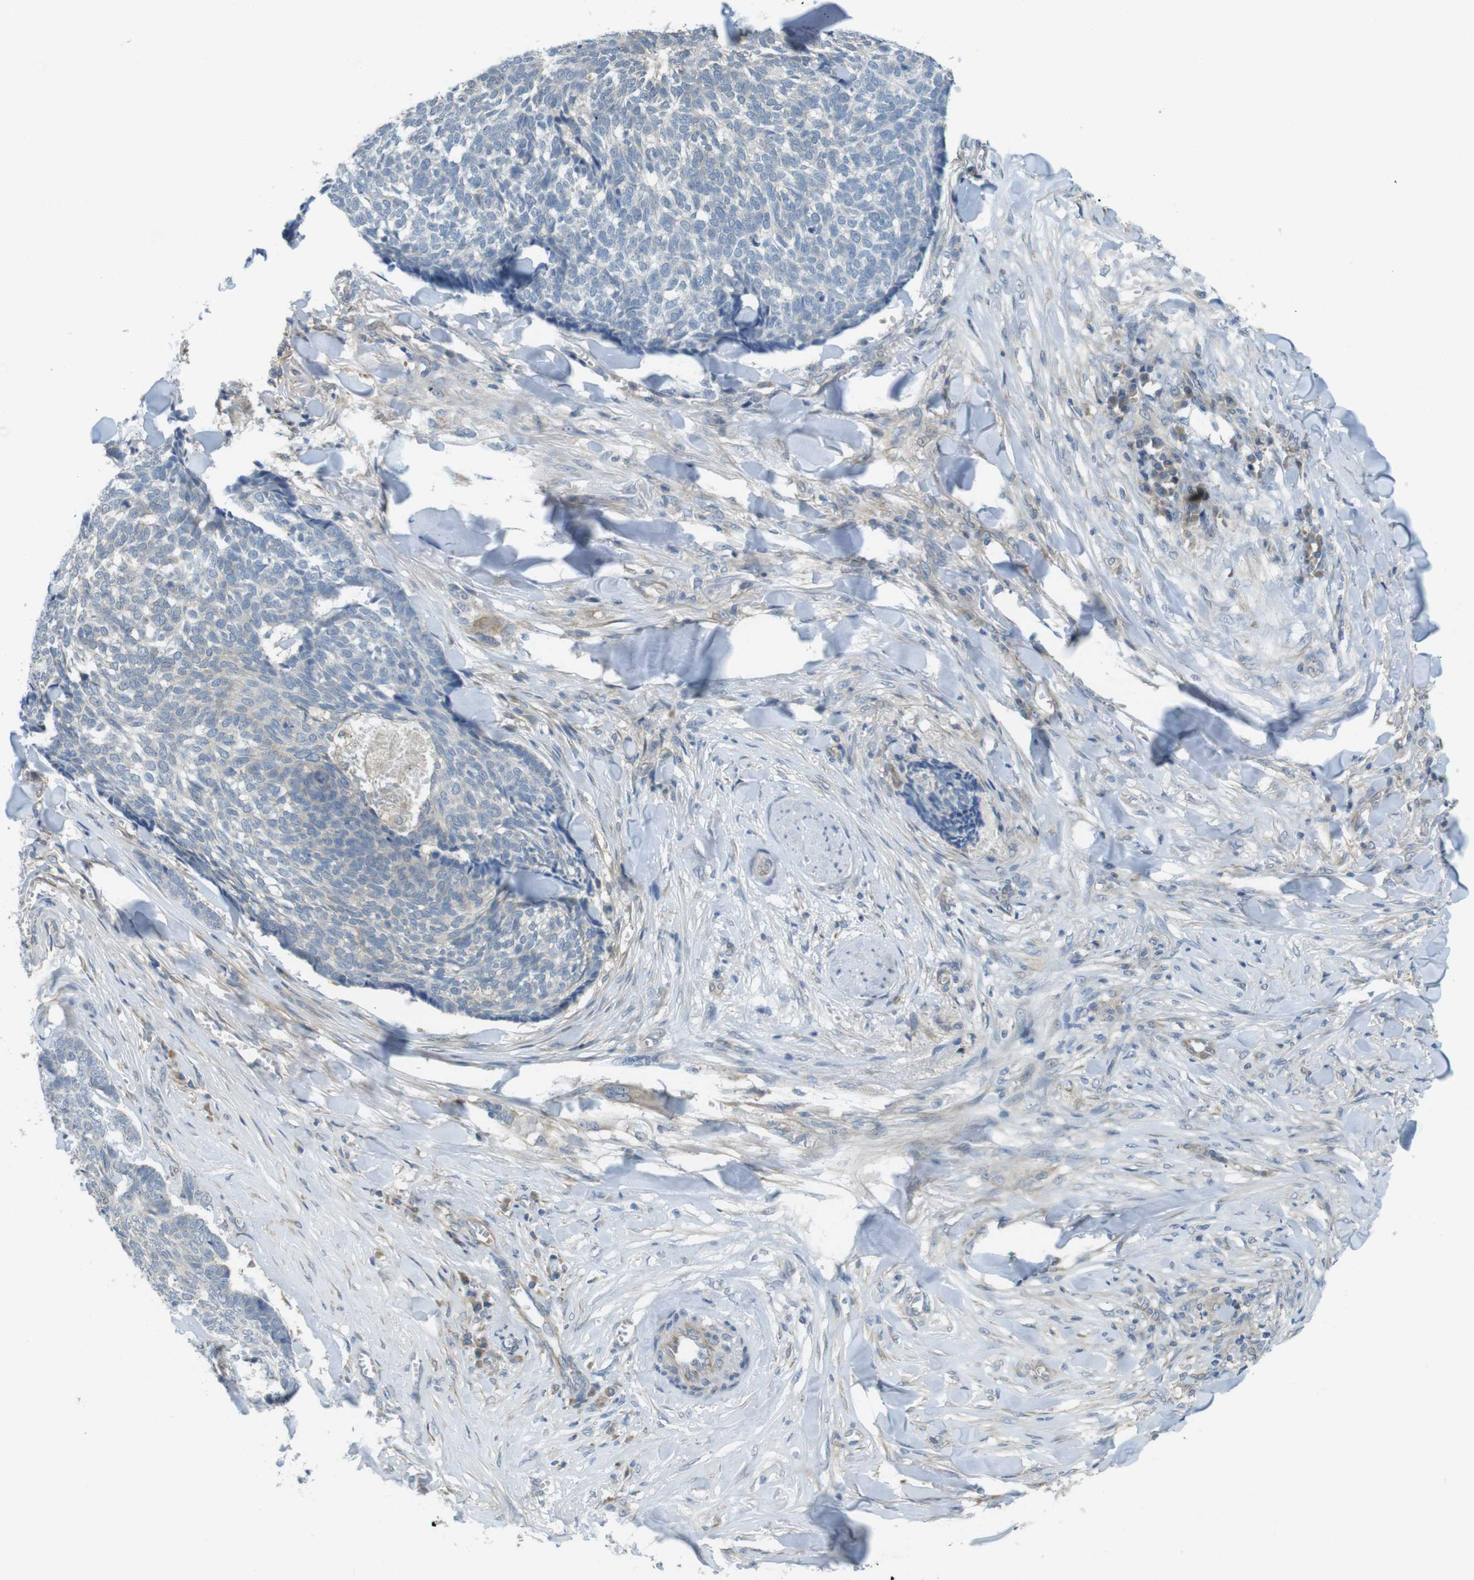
{"staining": {"intensity": "weak", "quantity": "<25%", "location": "cytoplasmic/membranous"}, "tissue": "skin cancer", "cell_type": "Tumor cells", "image_type": "cancer", "snomed": [{"axis": "morphology", "description": "Basal cell carcinoma"}, {"axis": "topography", "description": "Skin"}], "caption": "Tumor cells show no significant protein staining in skin basal cell carcinoma. Nuclei are stained in blue.", "gene": "ABHD15", "patient": {"sex": "male", "age": 84}}